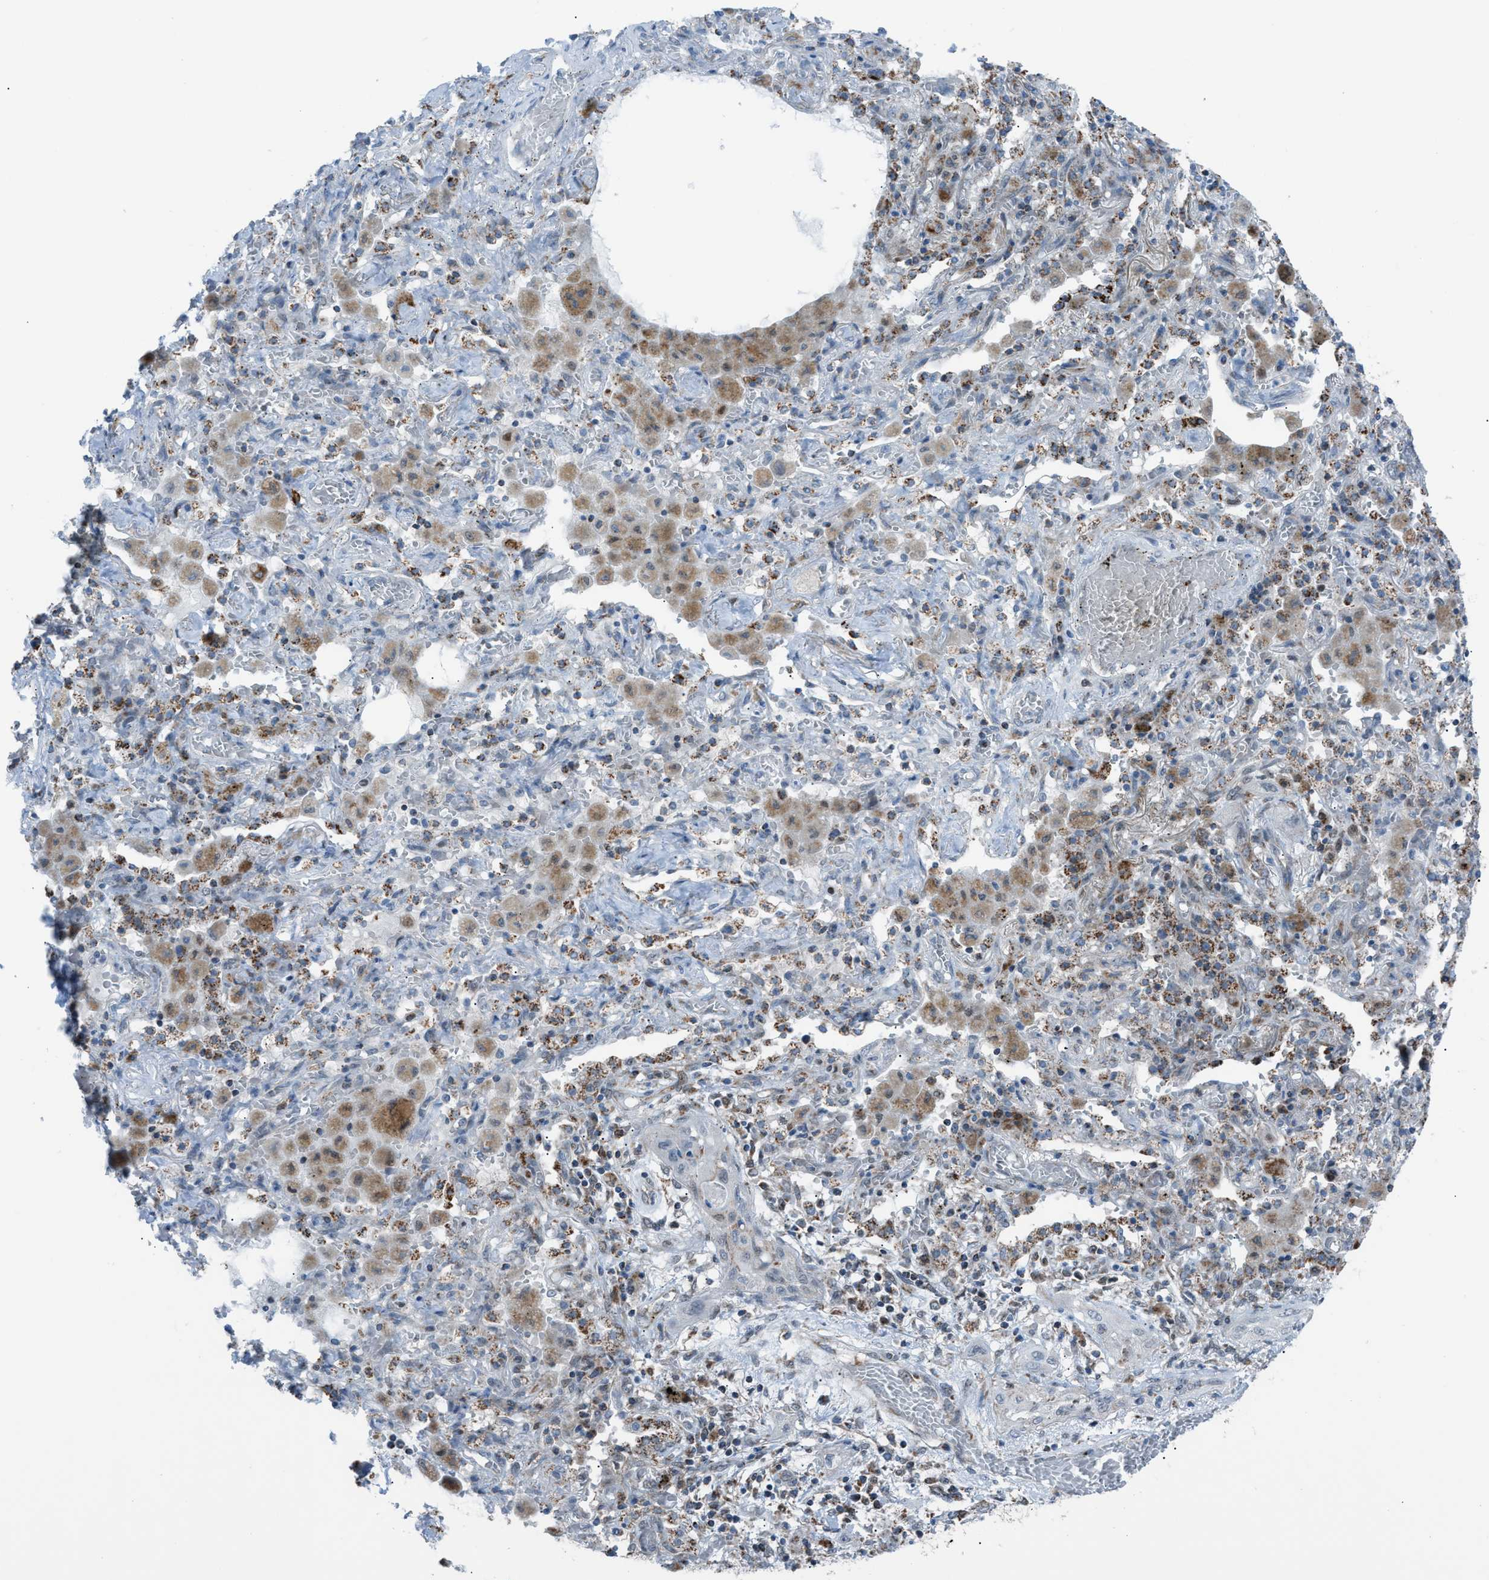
{"staining": {"intensity": "negative", "quantity": "none", "location": "none"}, "tissue": "lung cancer", "cell_type": "Tumor cells", "image_type": "cancer", "snomed": [{"axis": "morphology", "description": "Squamous cell carcinoma, NOS"}, {"axis": "topography", "description": "Lung"}], "caption": "Protein analysis of lung squamous cell carcinoma exhibits no significant staining in tumor cells.", "gene": "SRM", "patient": {"sex": "female", "age": 47}}